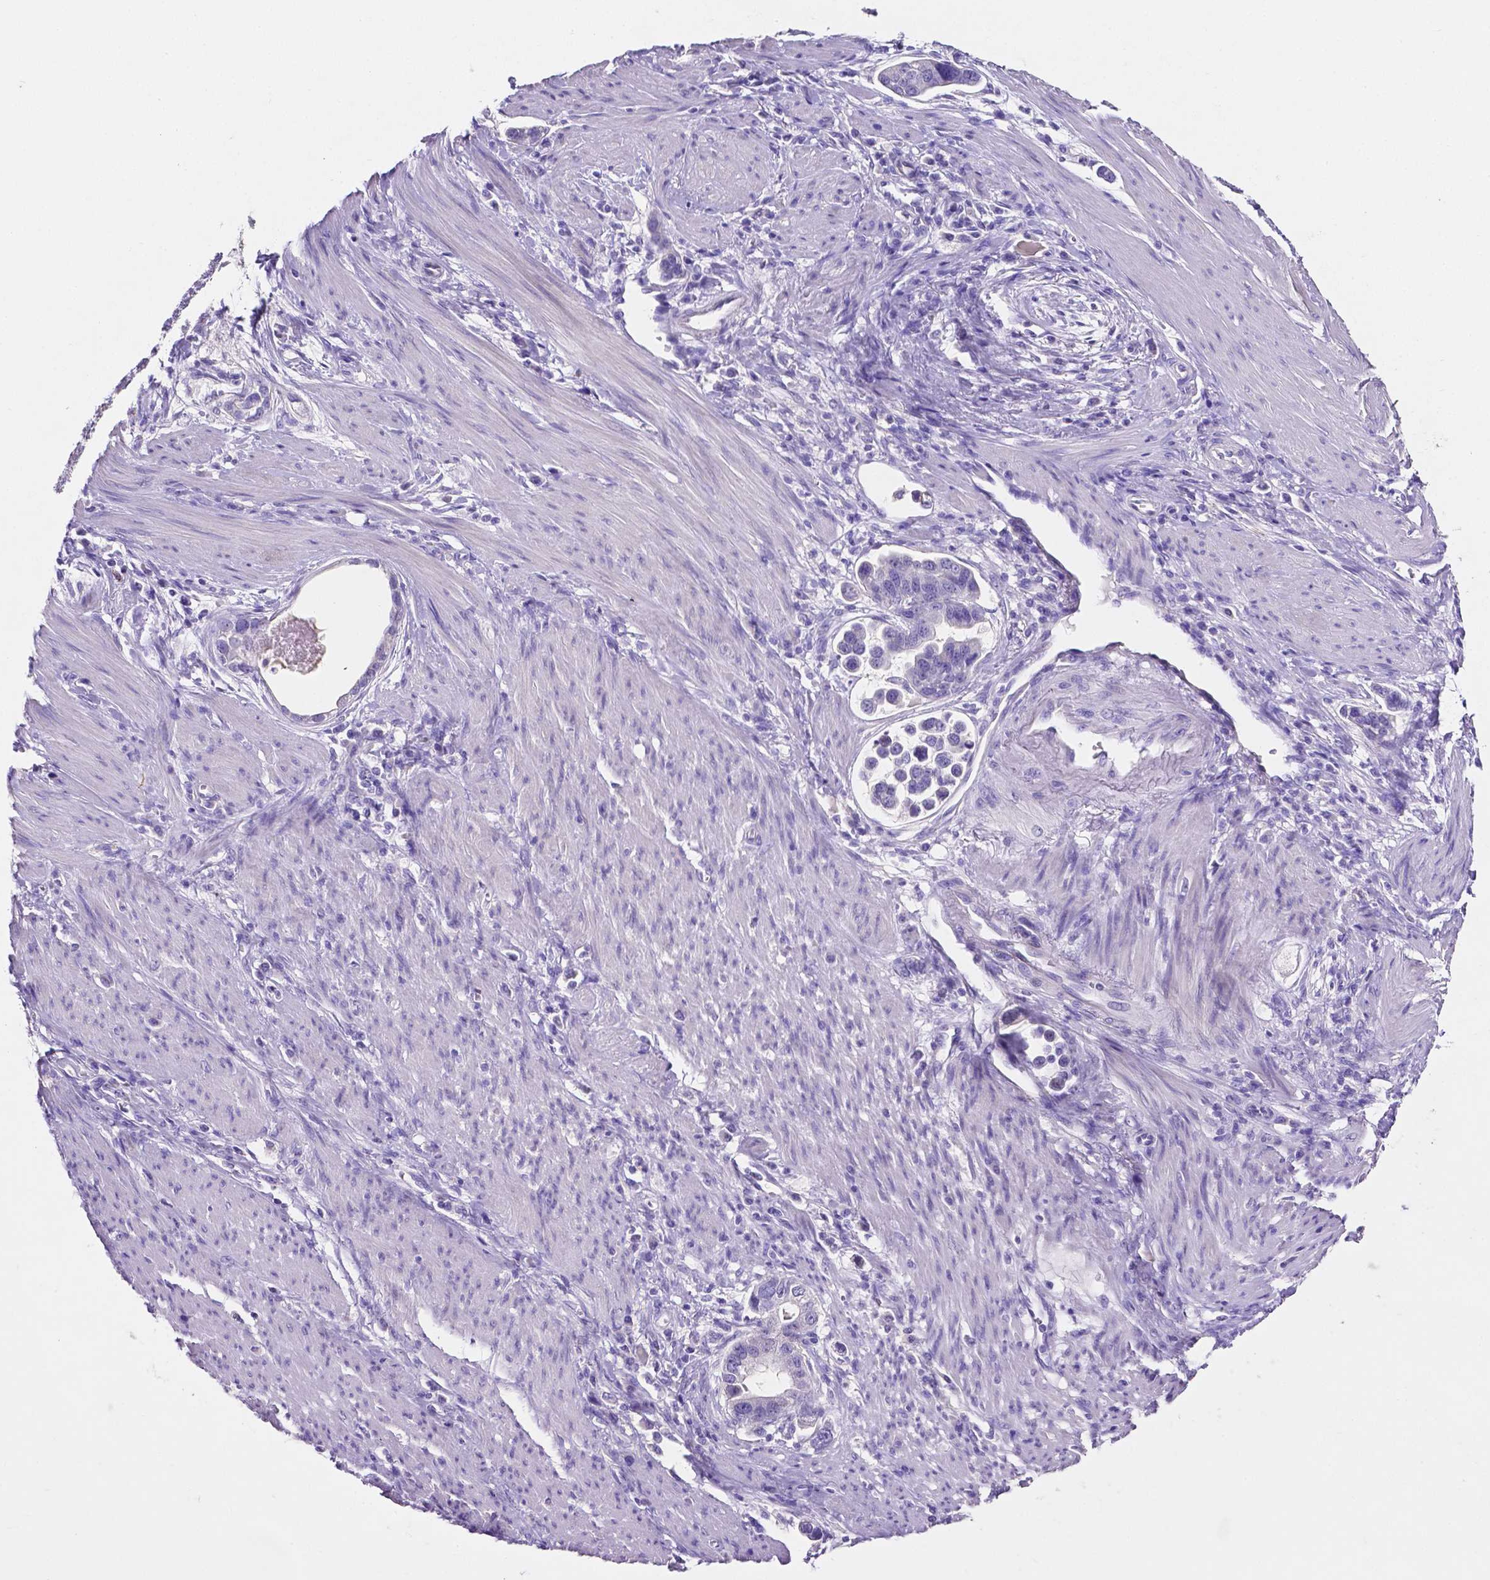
{"staining": {"intensity": "negative", "quantity": "none", "location": "none"}, "tissue": "stomach cancer", "cell_type": "Tumor cells", "image_type": "cancer", "snomed": [{"axis": "morphology", "description": "Adenocarcinoma, NOS"}, {"axis": "topography", "description": "Stomach, lower"}], "caption": "This is an immunohistochemistry micrograph of stomach cancer (adenocarcinoma). There is no staining in tumor cells.", "gene": "SLC22A2", "patient": {"sex": "female", "age": 93}}